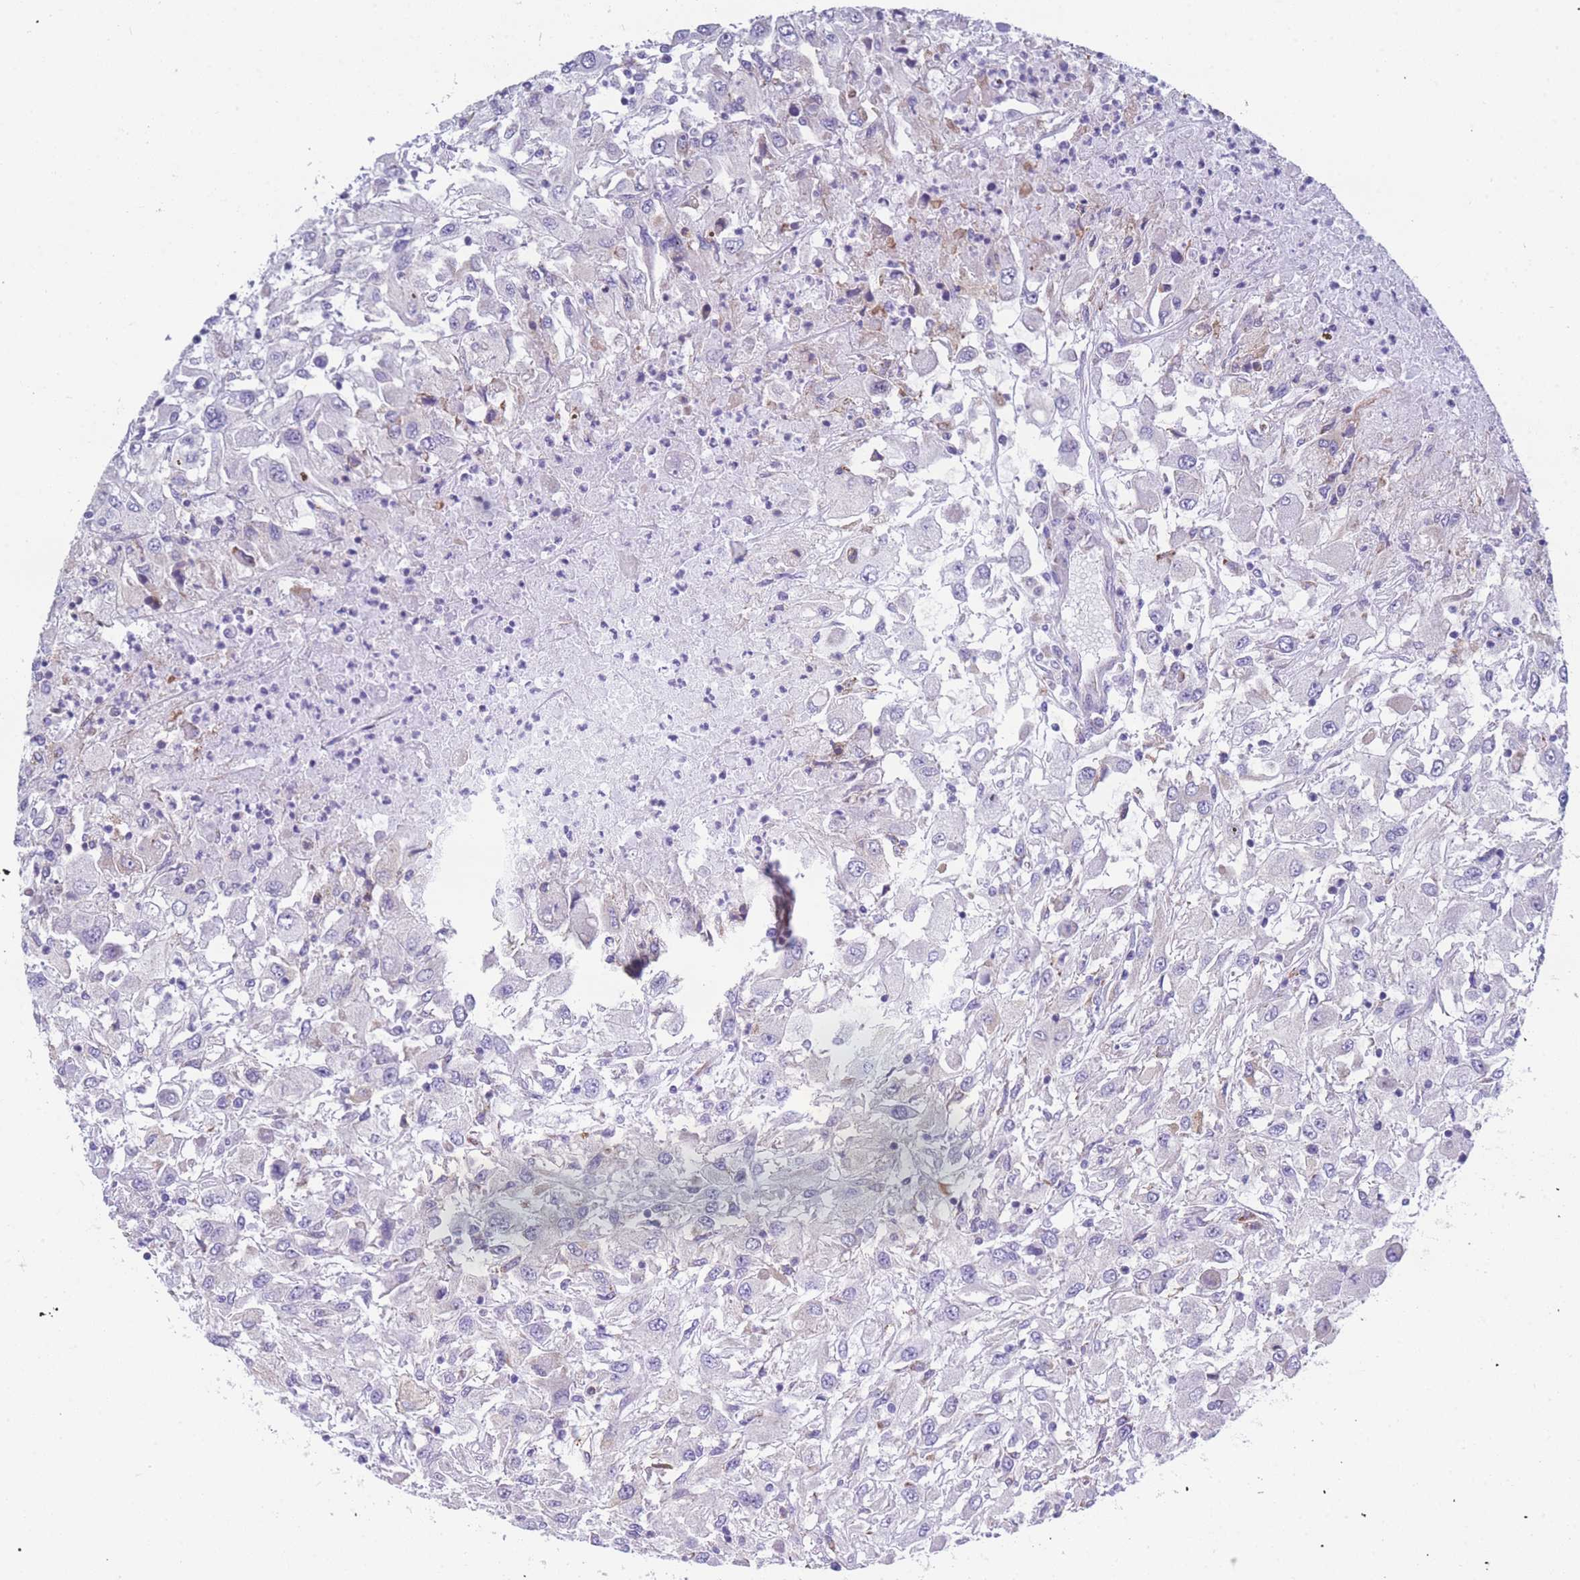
{"staining": {"intensity": "negative", "quantity": "none", "location": "none"}, "tissue": "renal cancer", "cell_type": "Tumor cells", "image_type": "cancer", "snomed": [{"axis": "morphology", "description": "Adenocarcinoma, NOS"}, {"axis": "topography", "description": "Kidney"}], "caption": "Immunohistochemistry image of adenocarcinoma (renal) stained for a protein (brown), which reveals no positivity in tumor cells.", "gene": "XKR8", "patient": {"sex": "female", "age": 67}}